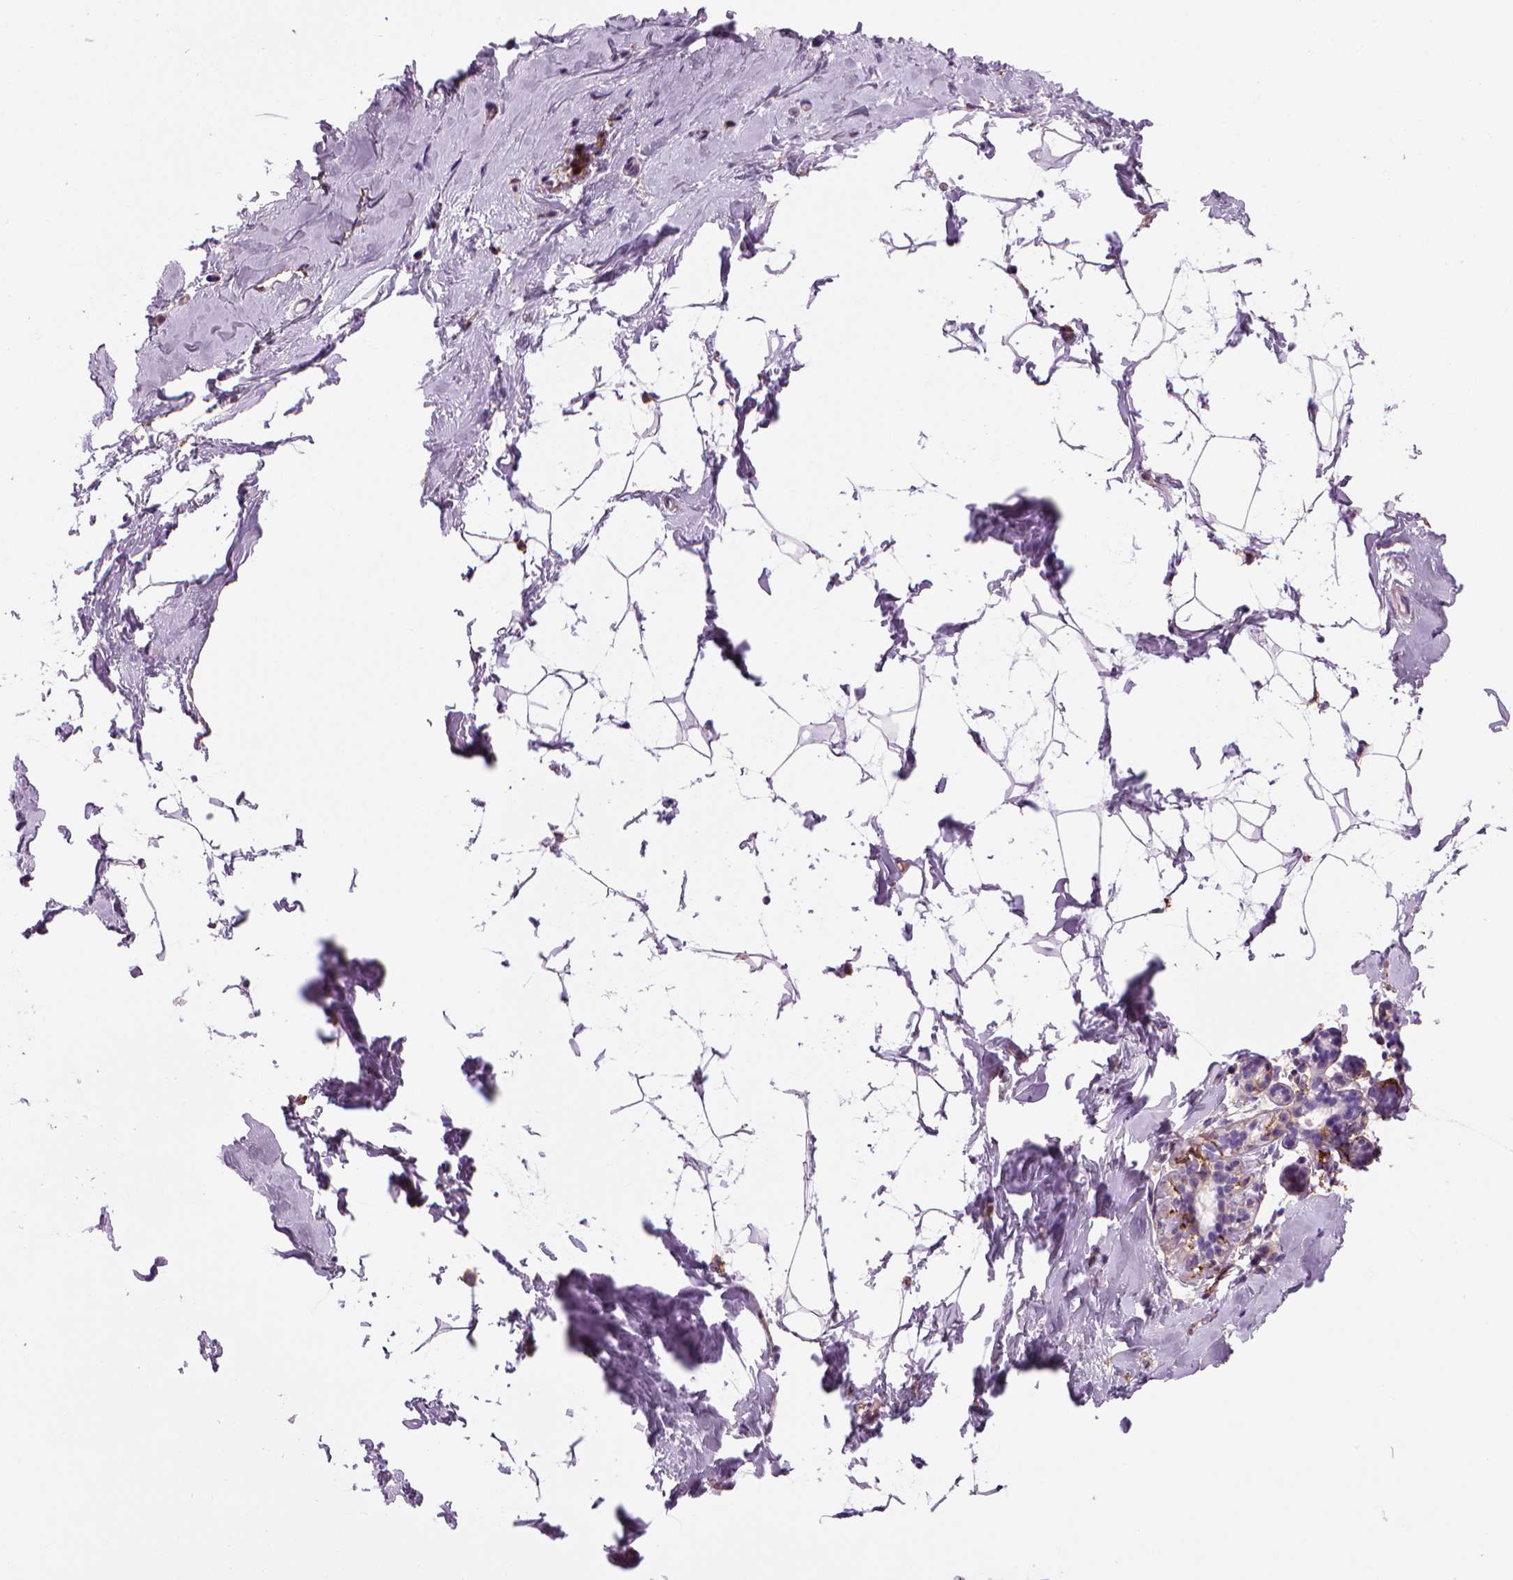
{"staining": {"intensity": "negative", "quantity": "none", "location": "none"}, "tissue": "breast", "cell_type": "Adipocytes", "image_type": "normal", "snomed": [{"axis": "morphology", "description": "Normal tissue, NOS"}, {"axis": "topography", "description": "Breast"}], "caption": "IHC of benign human breast exhibits no staining in adipocytes. Brightfield microscopy of IHC stained with DAB (3,3'-diaminobenzidine) (brown) and hematoxylin (blue), captured at high magnification.", "gene": "MARCKS", "patient": {"sex": "female", "age": 32}}